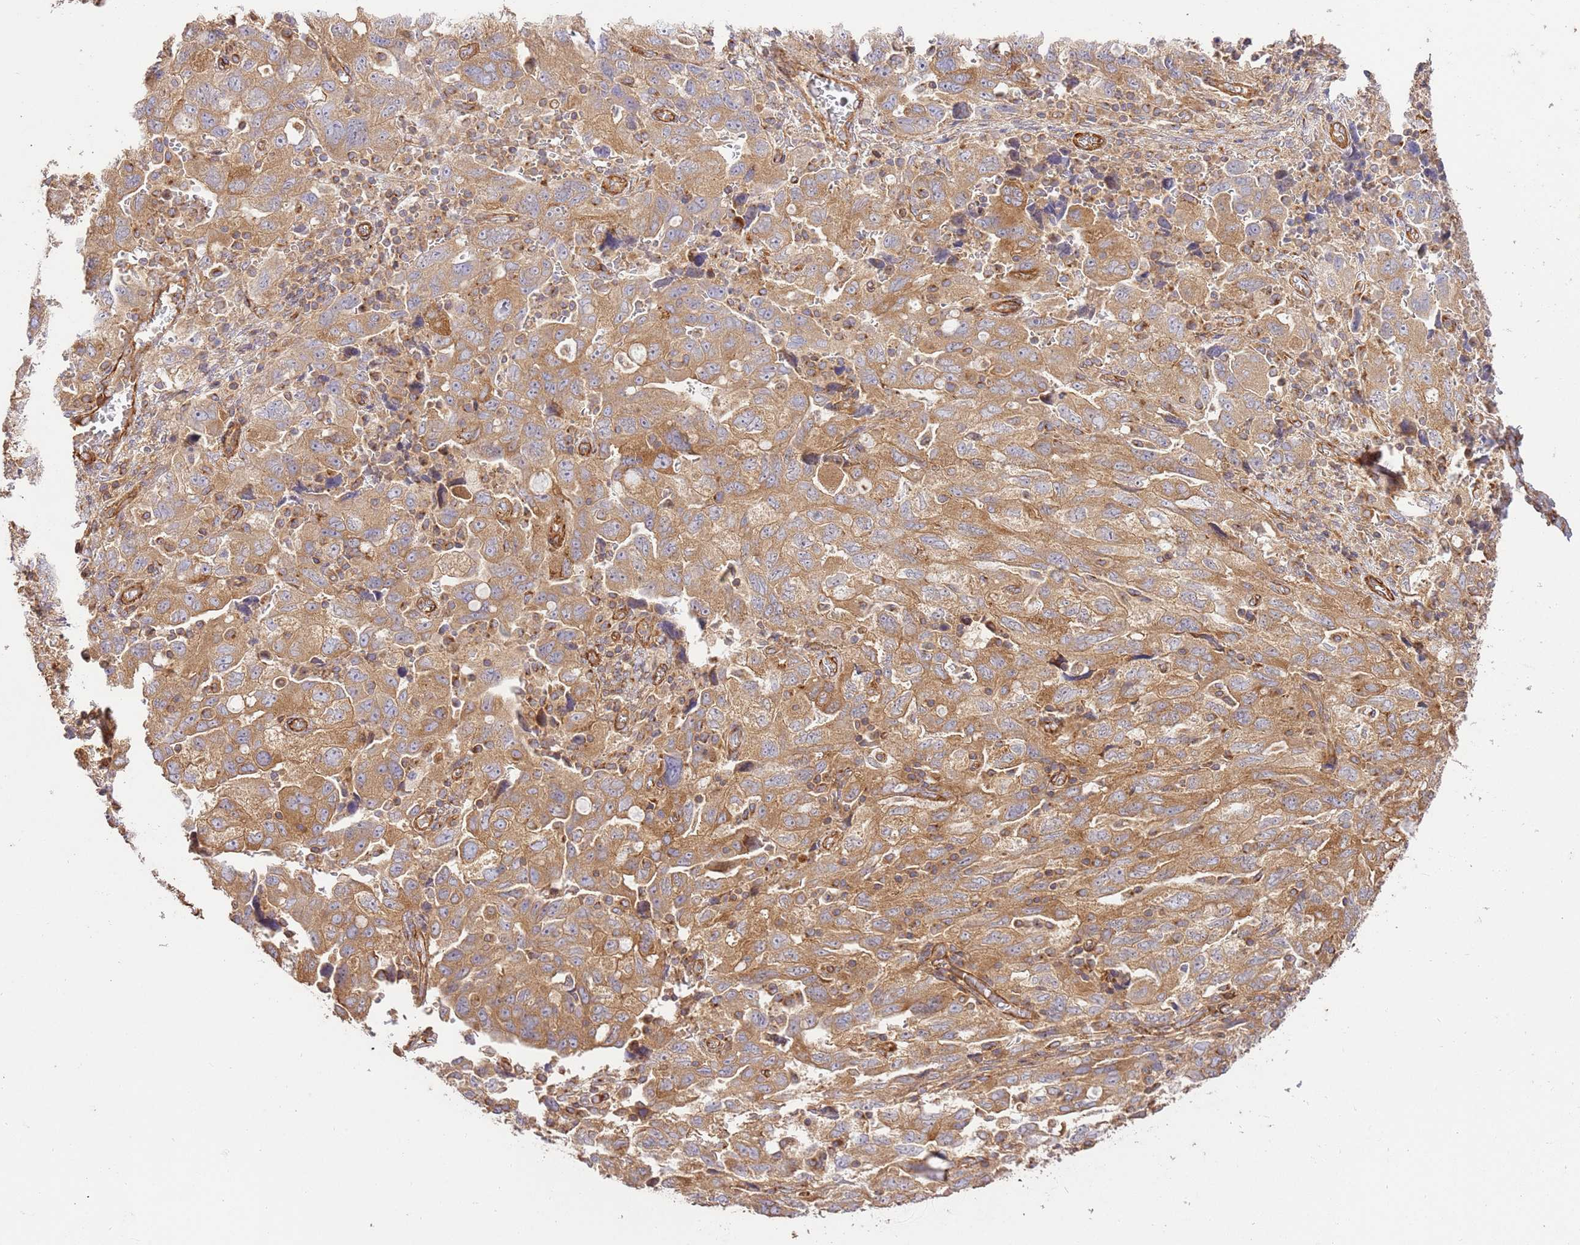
{"staining": {"intensity": "moderate", "quantity": ">75%", "location": "cytoplasmic/membranous"}, "tissue": "ovarian cancer", "cell_type": "Tumor cells", "image_type": "cancer", "snomed": [{"axis": "morphology", "description": "Carcinoma, NOS"}, {"axis": "morphology", "description": "Cystadenocarcinoma, serous, NOS"}, {"axis": "topography", "description": "Ovary"}], "caption": "The photomicrograph reveals staining of serous cystadenocarcinoma (ovarian), revealing moderate cytoplasmic/membranous protein expression (brown color) within tumor cells. (DAB = brown stain, brightfield microscopy at high magnification).", "gene": "ZBTB39", "patient": {"sex": "female", "age": 69}}